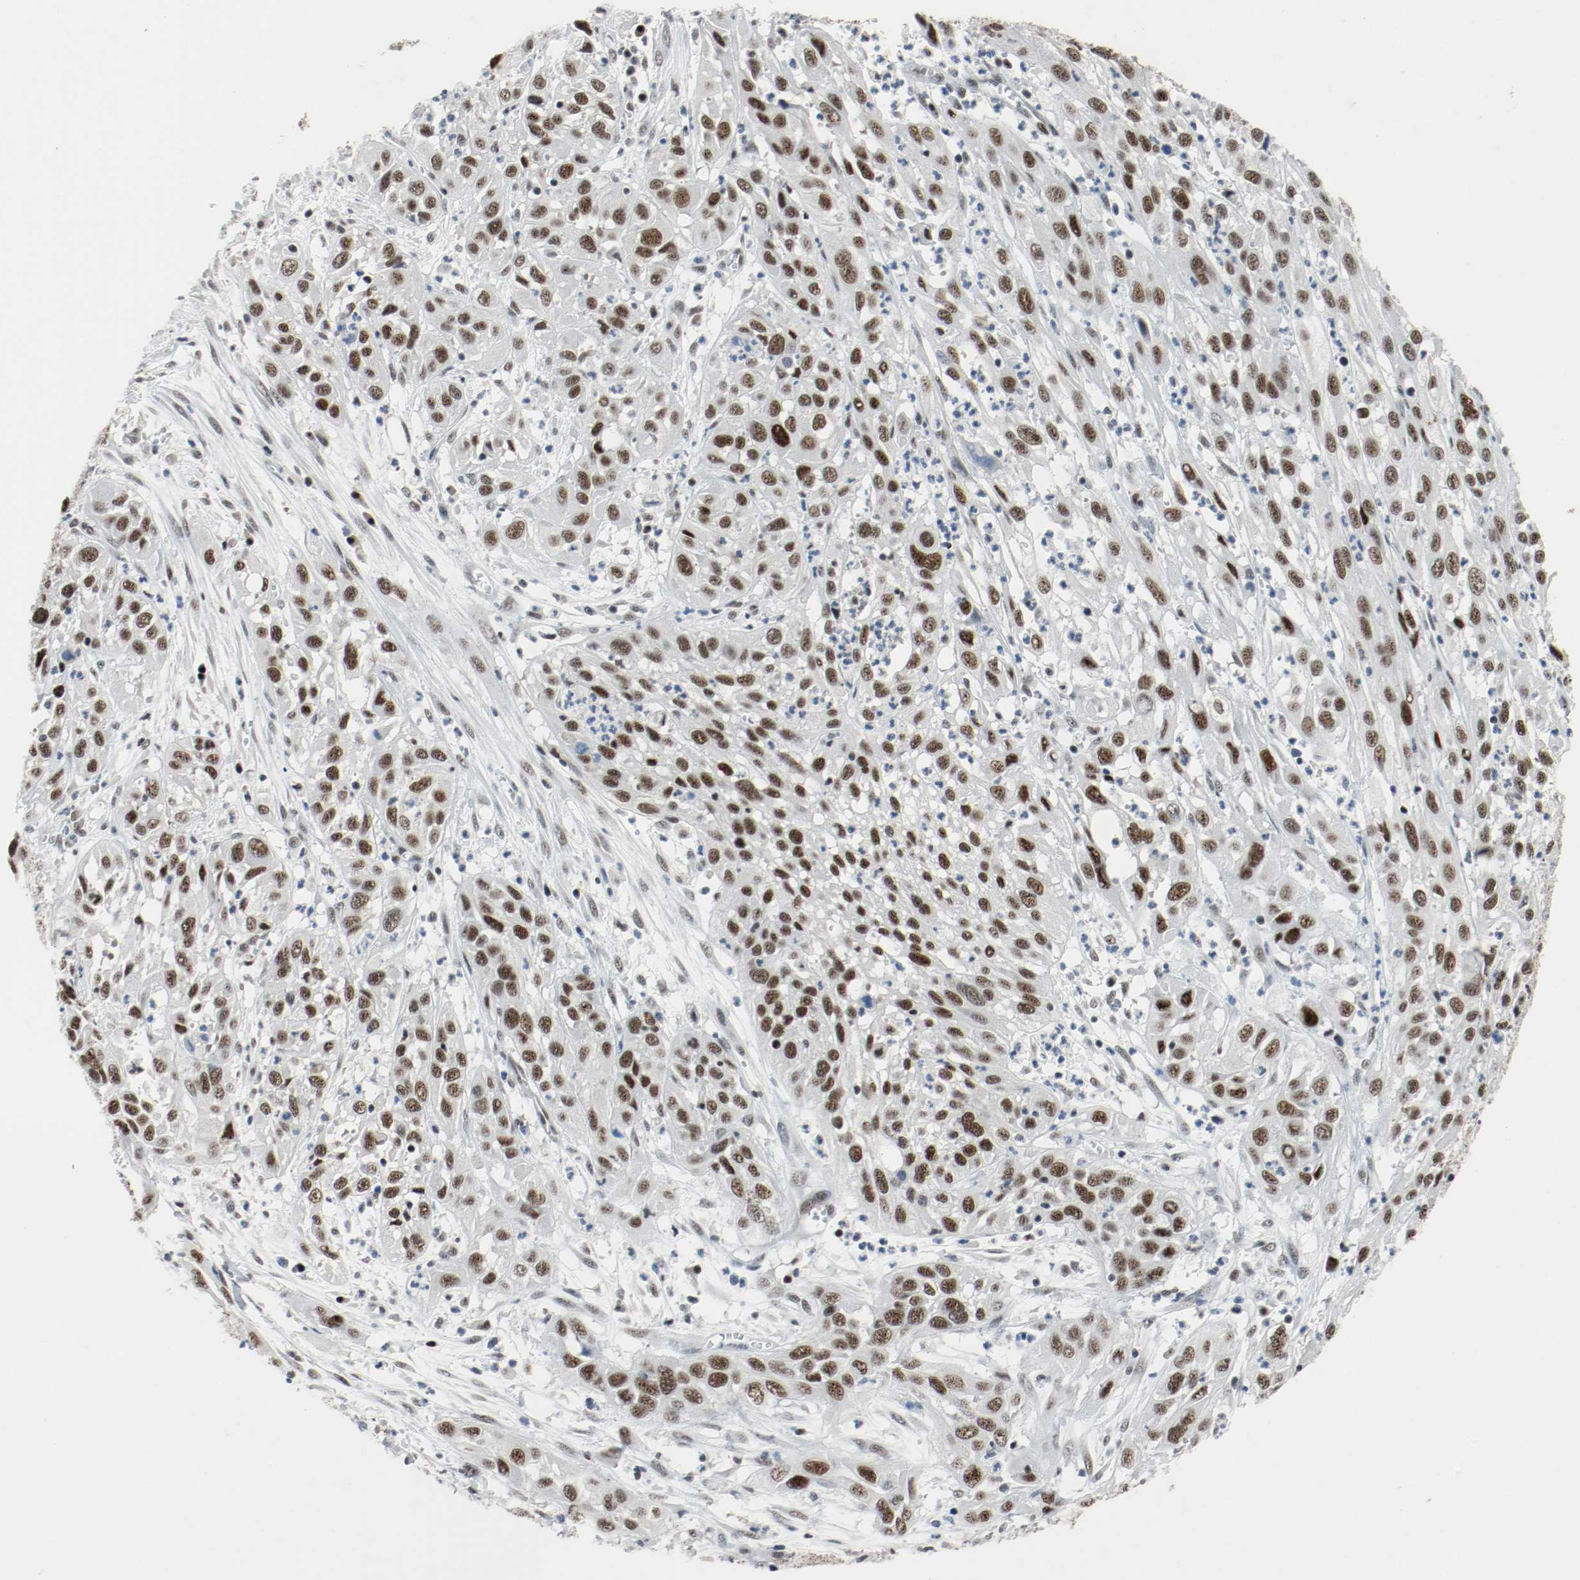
{"staining": {"intensity": "strong", "quantity": ">75%", "location": "nuclear"}, "tissue": "cervical cancer", "cell_type": "Tumor cells", "image_type": "cancer", "snomed": [{"axis": "morphology", "description": "Squamous cell carcinoma, NOS"}, {"axis": "topography", "description": "Cervix"}], "caption": "The image shows staining of squamous cell carcinoma (cervical), revealing strong nuclear protein positivity (brown color) within tumor cells.", "gene": "ASH1L", "patient": {"sex": "female", "age": 32}}